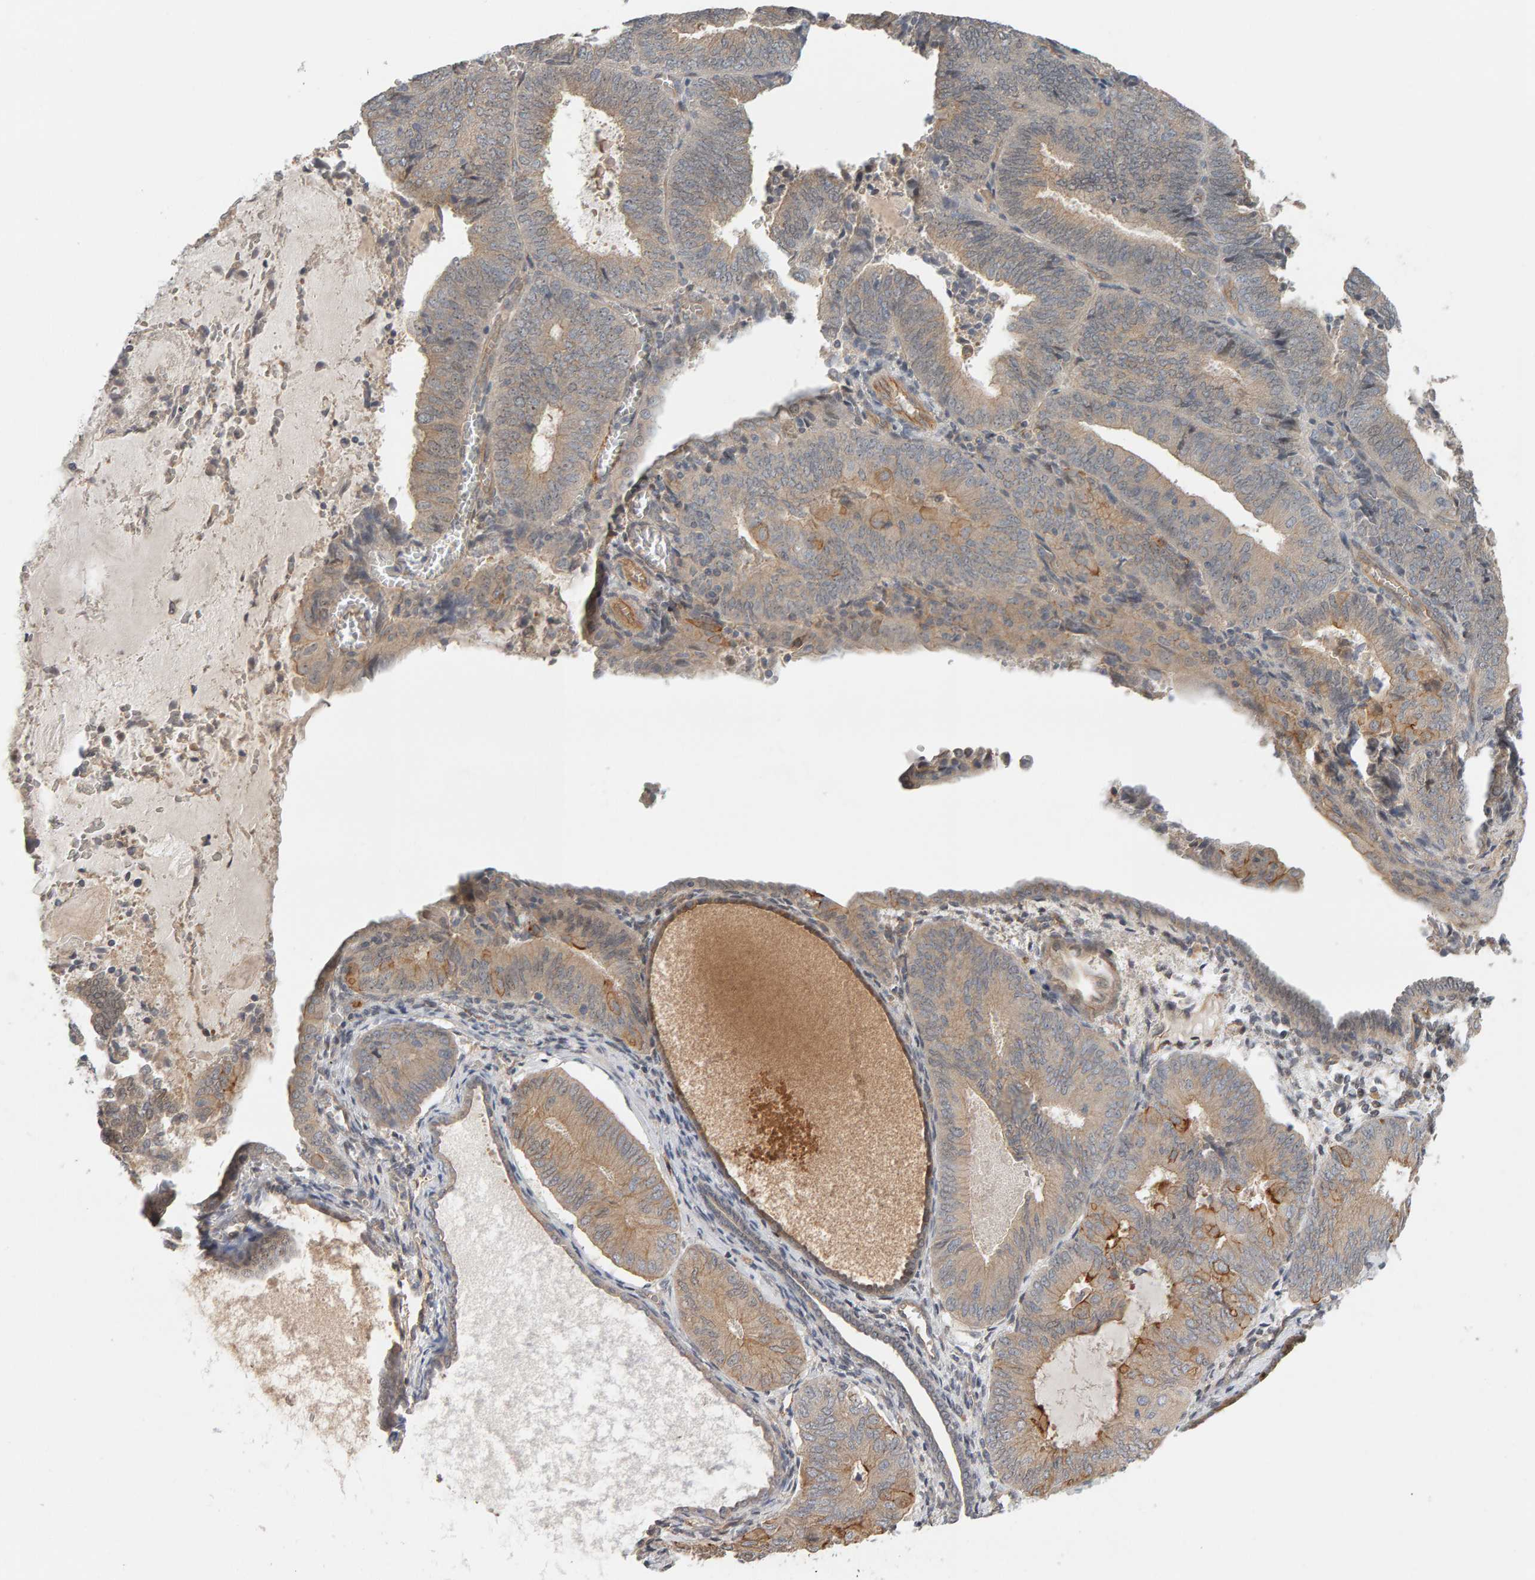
{"staining": {"intensity": "weak", "quantity": ">75%", "location": "cytoplasmic/membranous"}, "tissue": "endometrial cancer", "cell_type": "Tumor cells", "image_type": "cancer", "snomed": [{"axis": "morphology", "description": "Adenocarcinoma, NOS"}, {"axis": "topography", "description": "Endometrium"}], "caption": "Immunohistochemistry of human endometrial adenocarcinoma shows low levels of weak cytoplasmic/membranous expression in about >75% of tumor cells.", "gene": "PPP1R16A", "patient": {"sex": "female", "age": 81}}